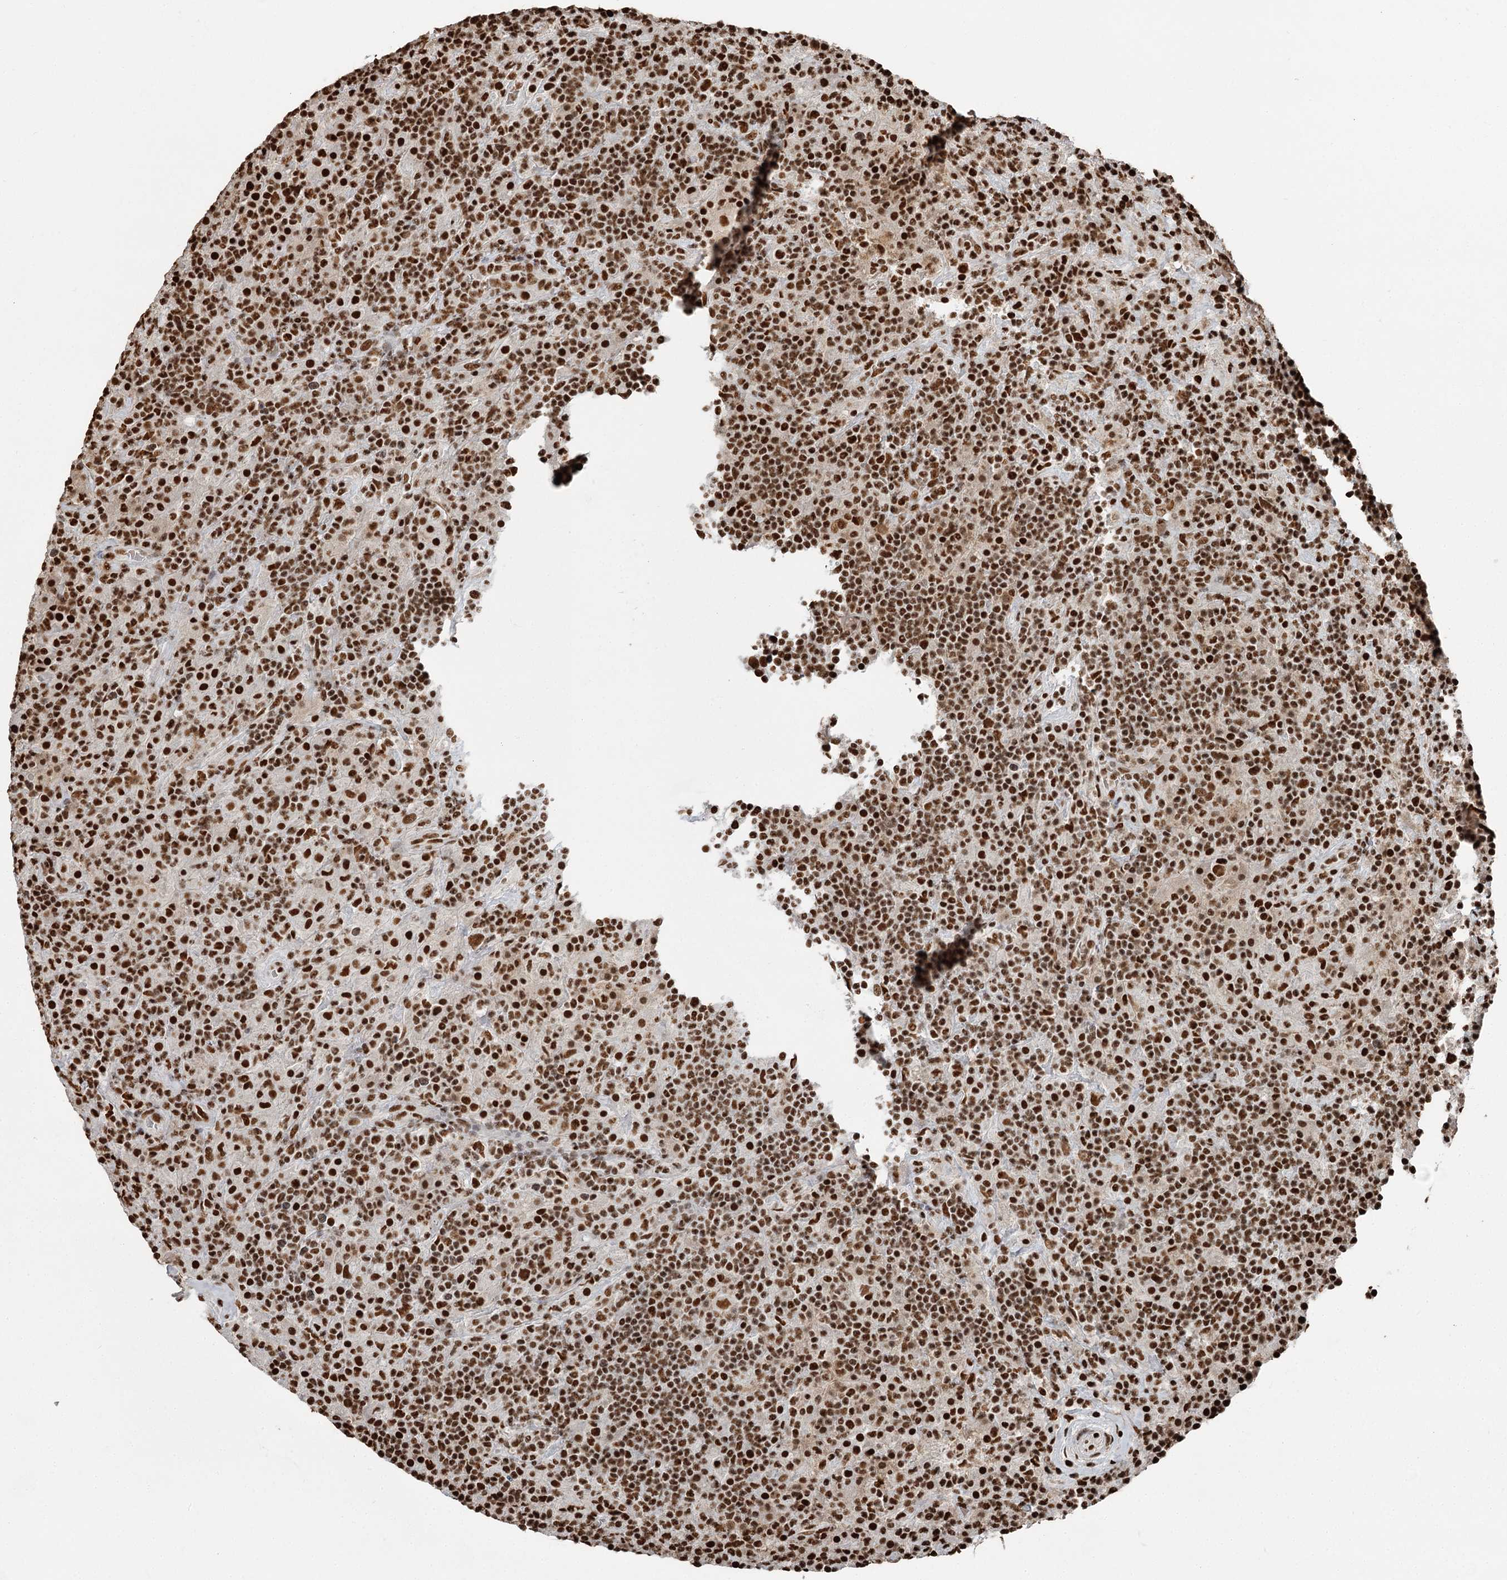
{"staining": {"intensity": "strong", "quantity": ">75%", "location": "nuclear"}, "tissue": "lymphoma", "cell_type": "Tumor cells", "image_type": "cancer", "snomed": [{"axis": "morphology", "description": "Hodgkin's disease, NOS"}, {"axis": "topography", "description": "Lymph node"}], "caption": "Immunohistochemical staining of human lymphoma reveals high levels of strong nuclear positivity in approximately >75% of tumor cells.", "gene": "RBBP7", "patient": {"sex": "male", "age": 70}}